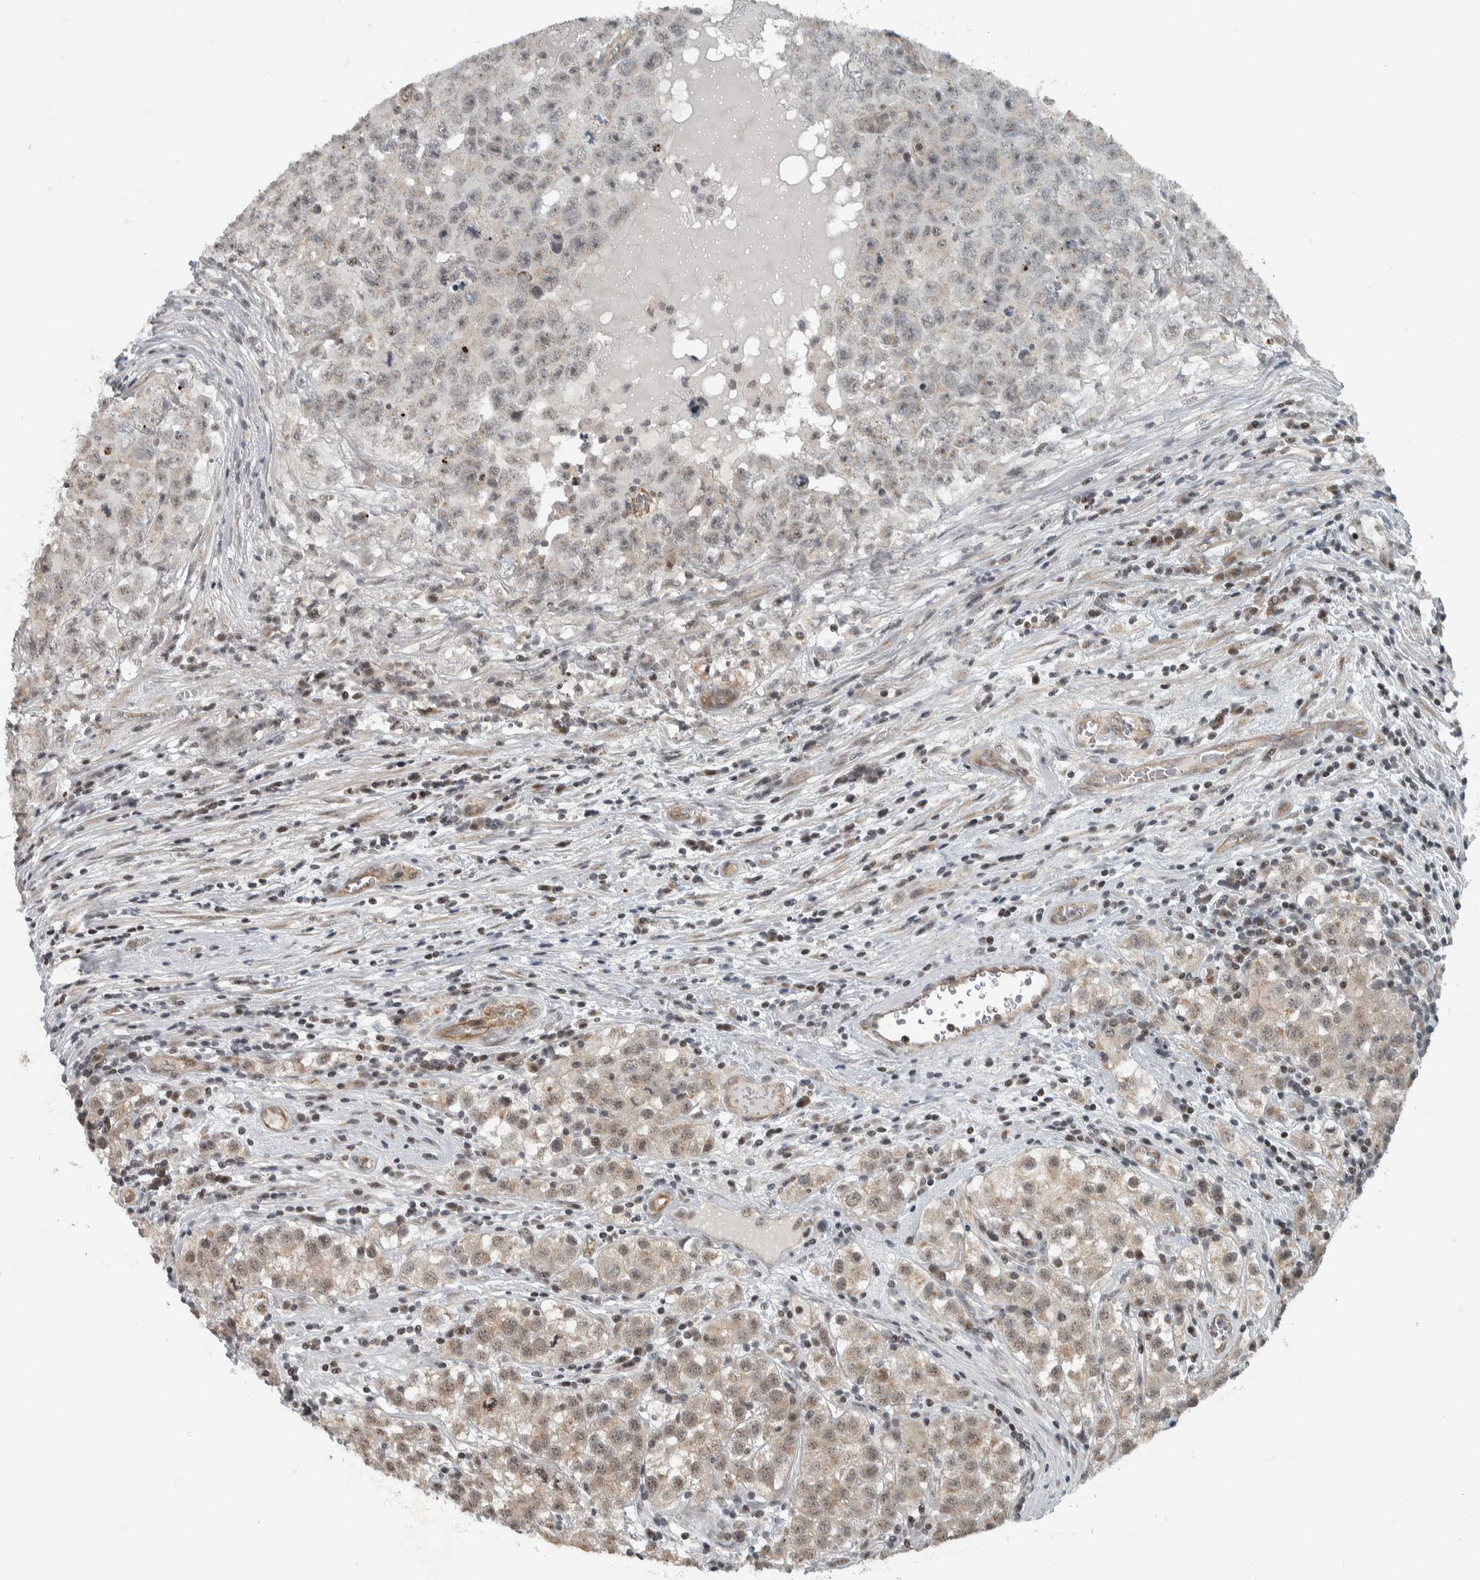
{"staining": {"intensity": "weak", "quantity": "<25%", "location": "cytoplasmic/membranous,nuclear"}, "tissue": "testis cancer", "cell_type": "Tumor cells", "image_type": "cancer", "snomed": [{"axis": "morphology", "description": "Seminoma, NOS"}, {"axis": "morphology", "description": "Carcinoma, Embryonal, NOS"}, {"axis": "topography", "description": "Testis"}], "caption": "A histopathology image of embryonal carcinoma (testis) stained for a protein shows no brown staining in tumor cells. Brightfield microscopy of immunohistochemistry stained with DAB (brown) and hematoxylin (blue), captured at high magnification.", "gene": "NAPG", "patient": {"sex": "male", "age": 43}}